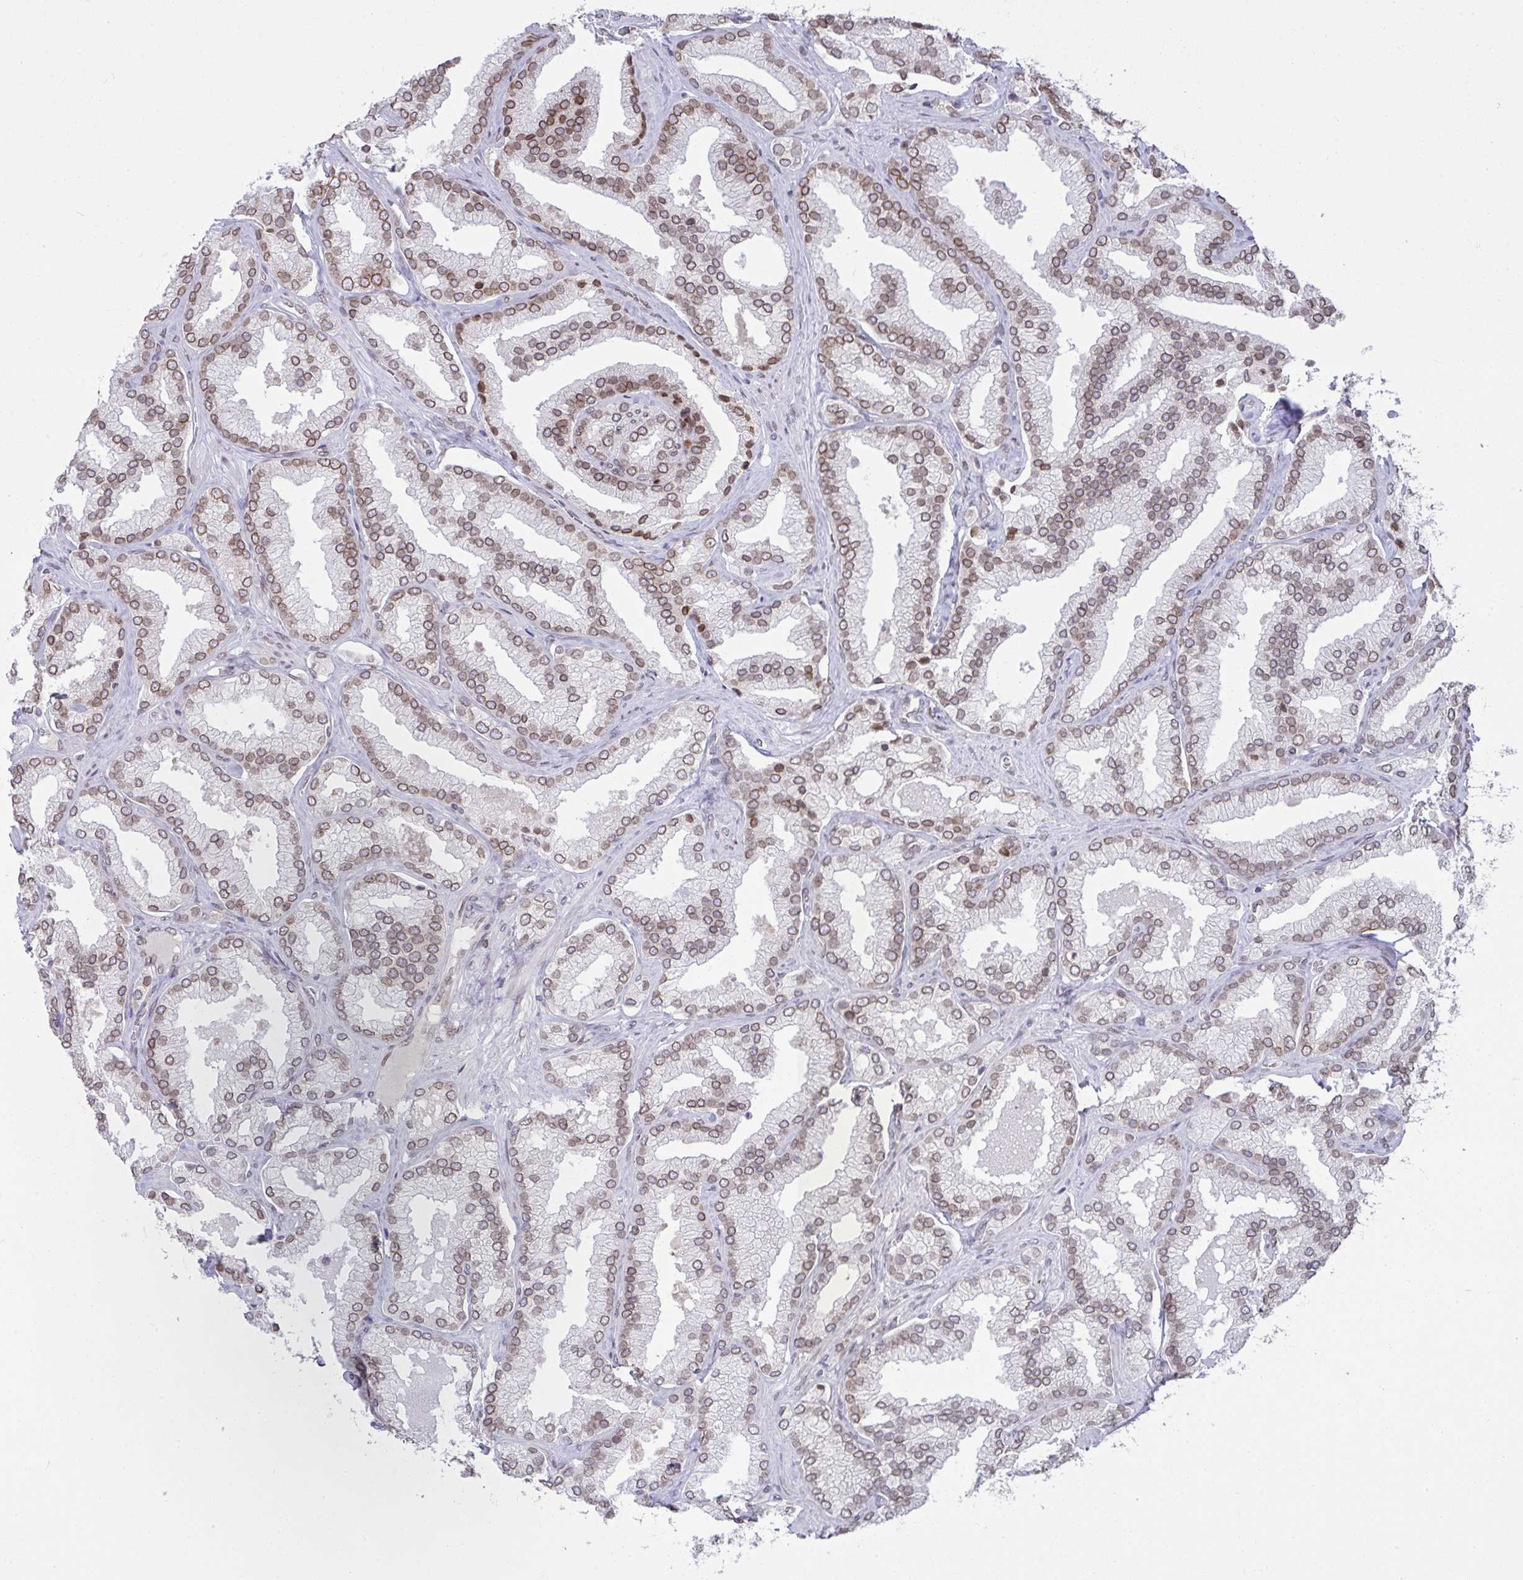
{"staining": {"intensity": "moderate", "quantity": ">75%", "location": "cytoplasmic/membranous,nuclear"}, "tissue": "prostate cancer", "cell_type": "Tumor cells", "image_type": "cancer", "snomed": [{"axis": "morphology", "description": "Adenocarcinoma, High grade"}, {"axis": "topography", "description": "Prostate"}], "caption": "Protein expression analysis of human prostate adenocarcinoma (high-grade) reveals moderate cytoplasmic/membranous and nuclear staining in approximately >75% of tumor cells. The protein is shown in brown color, while the nuclei are stained blue.", "gene": "RANBP2", "patient": {"sex": "male", "age": 68}}